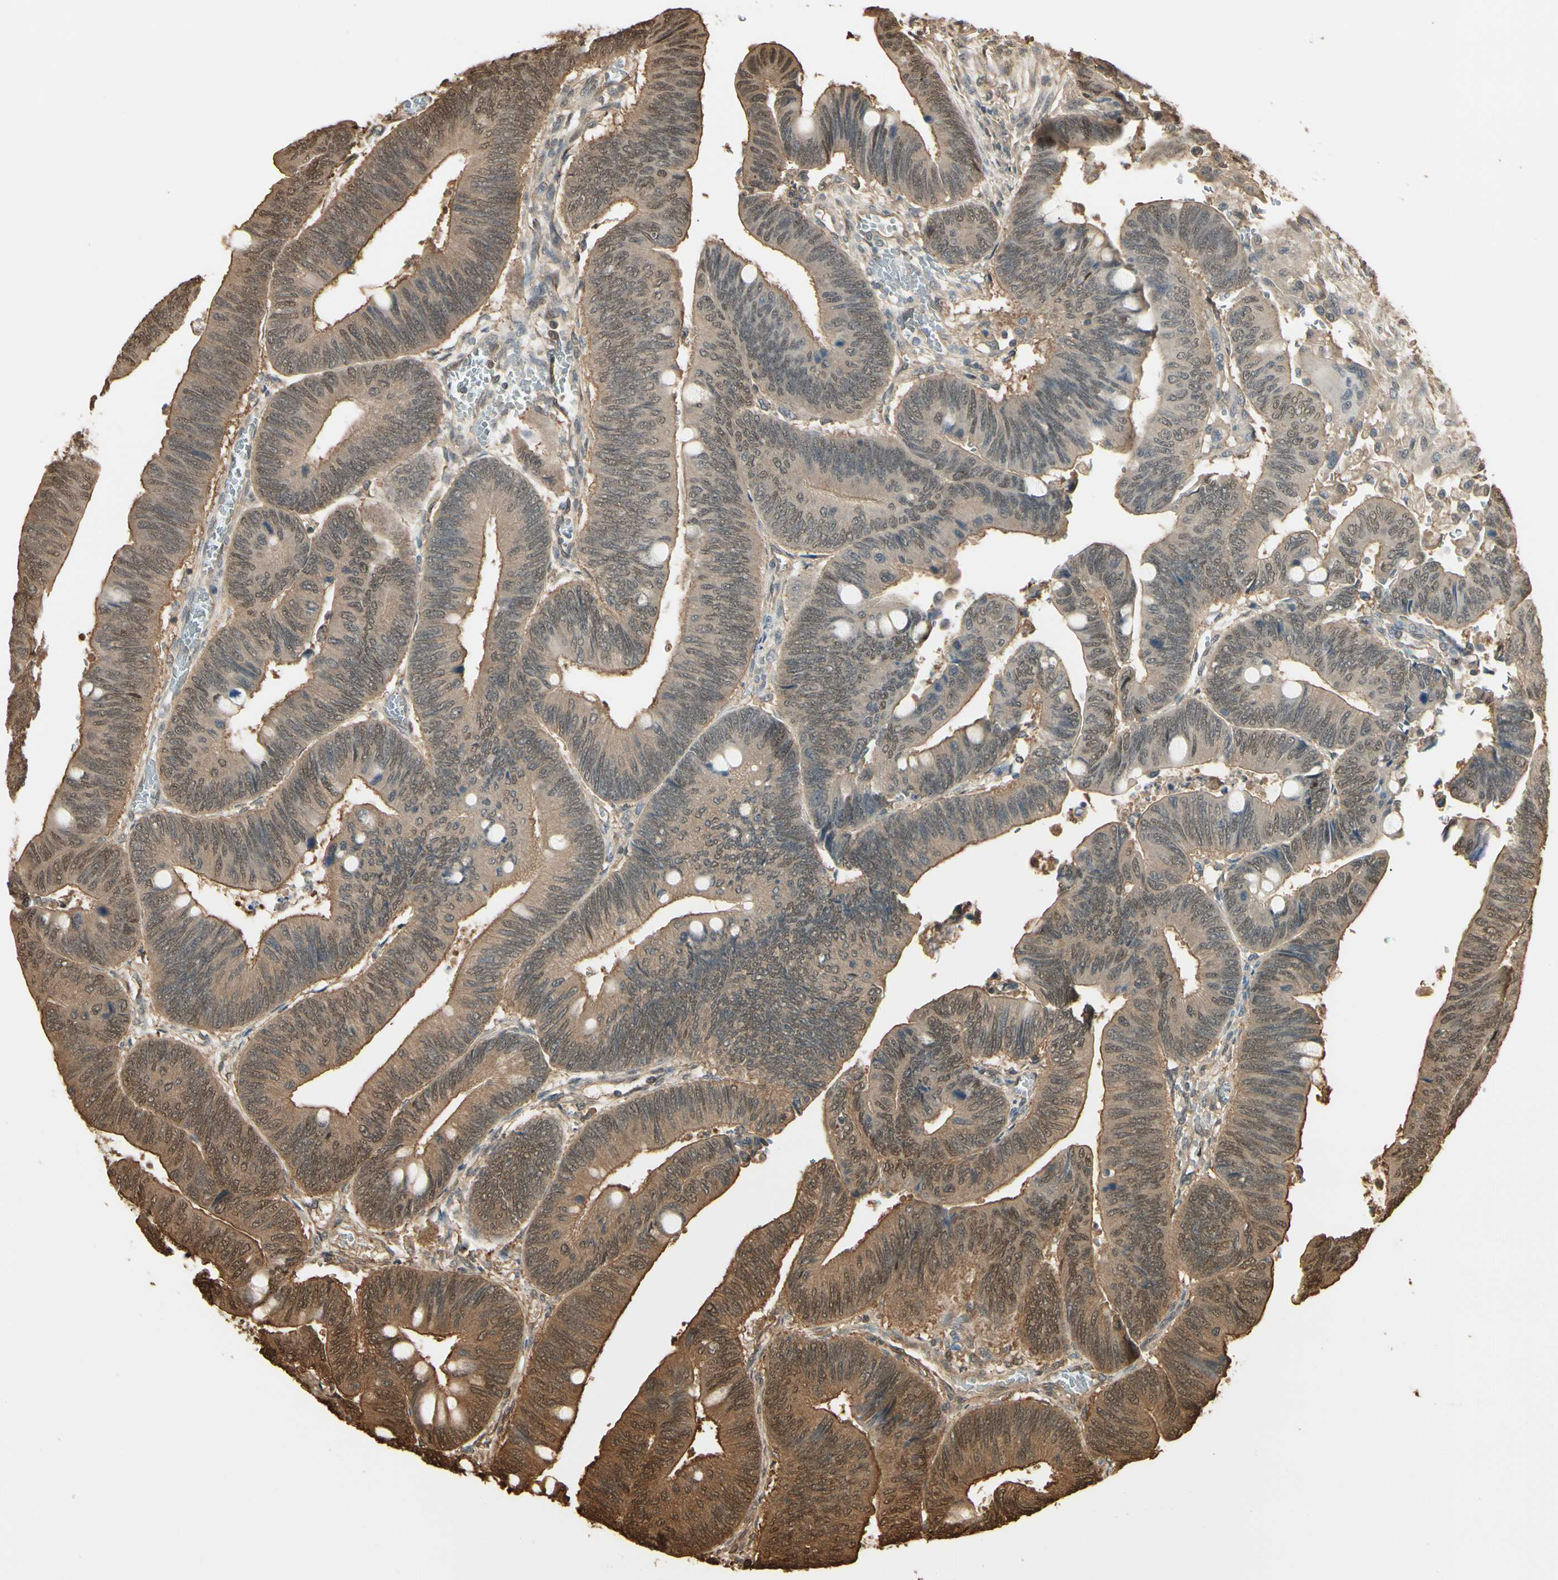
{"staining": {"intensity": "moderate", "quantity": ">75%", "location": "cytoplasmic/membranous,nuclear"}, "tissue": "colorectal cancer", "cell_type": "Tumor cells", "image_type": "cancer", "snomed": [{"axis": "morphology", "description": "Normal tissue, NOS"}, {"axis": "morphology", "description": "Adenocarcinoma, NOS"}, {"axis": "topography", "description": "Rectum"}, {"axis": "topography", "description": "Peripheral nerve tissue"}], "caption": "Colorectal cancer (adenocarcinoma) was stained to show a protein in brown. There is medium levels of moderate cytoplasmic/membranous and nuclear positivity in about >75% of tumor cells.", "gene": "YWHAE", "patient": {"sex": "male", "age": 92}}